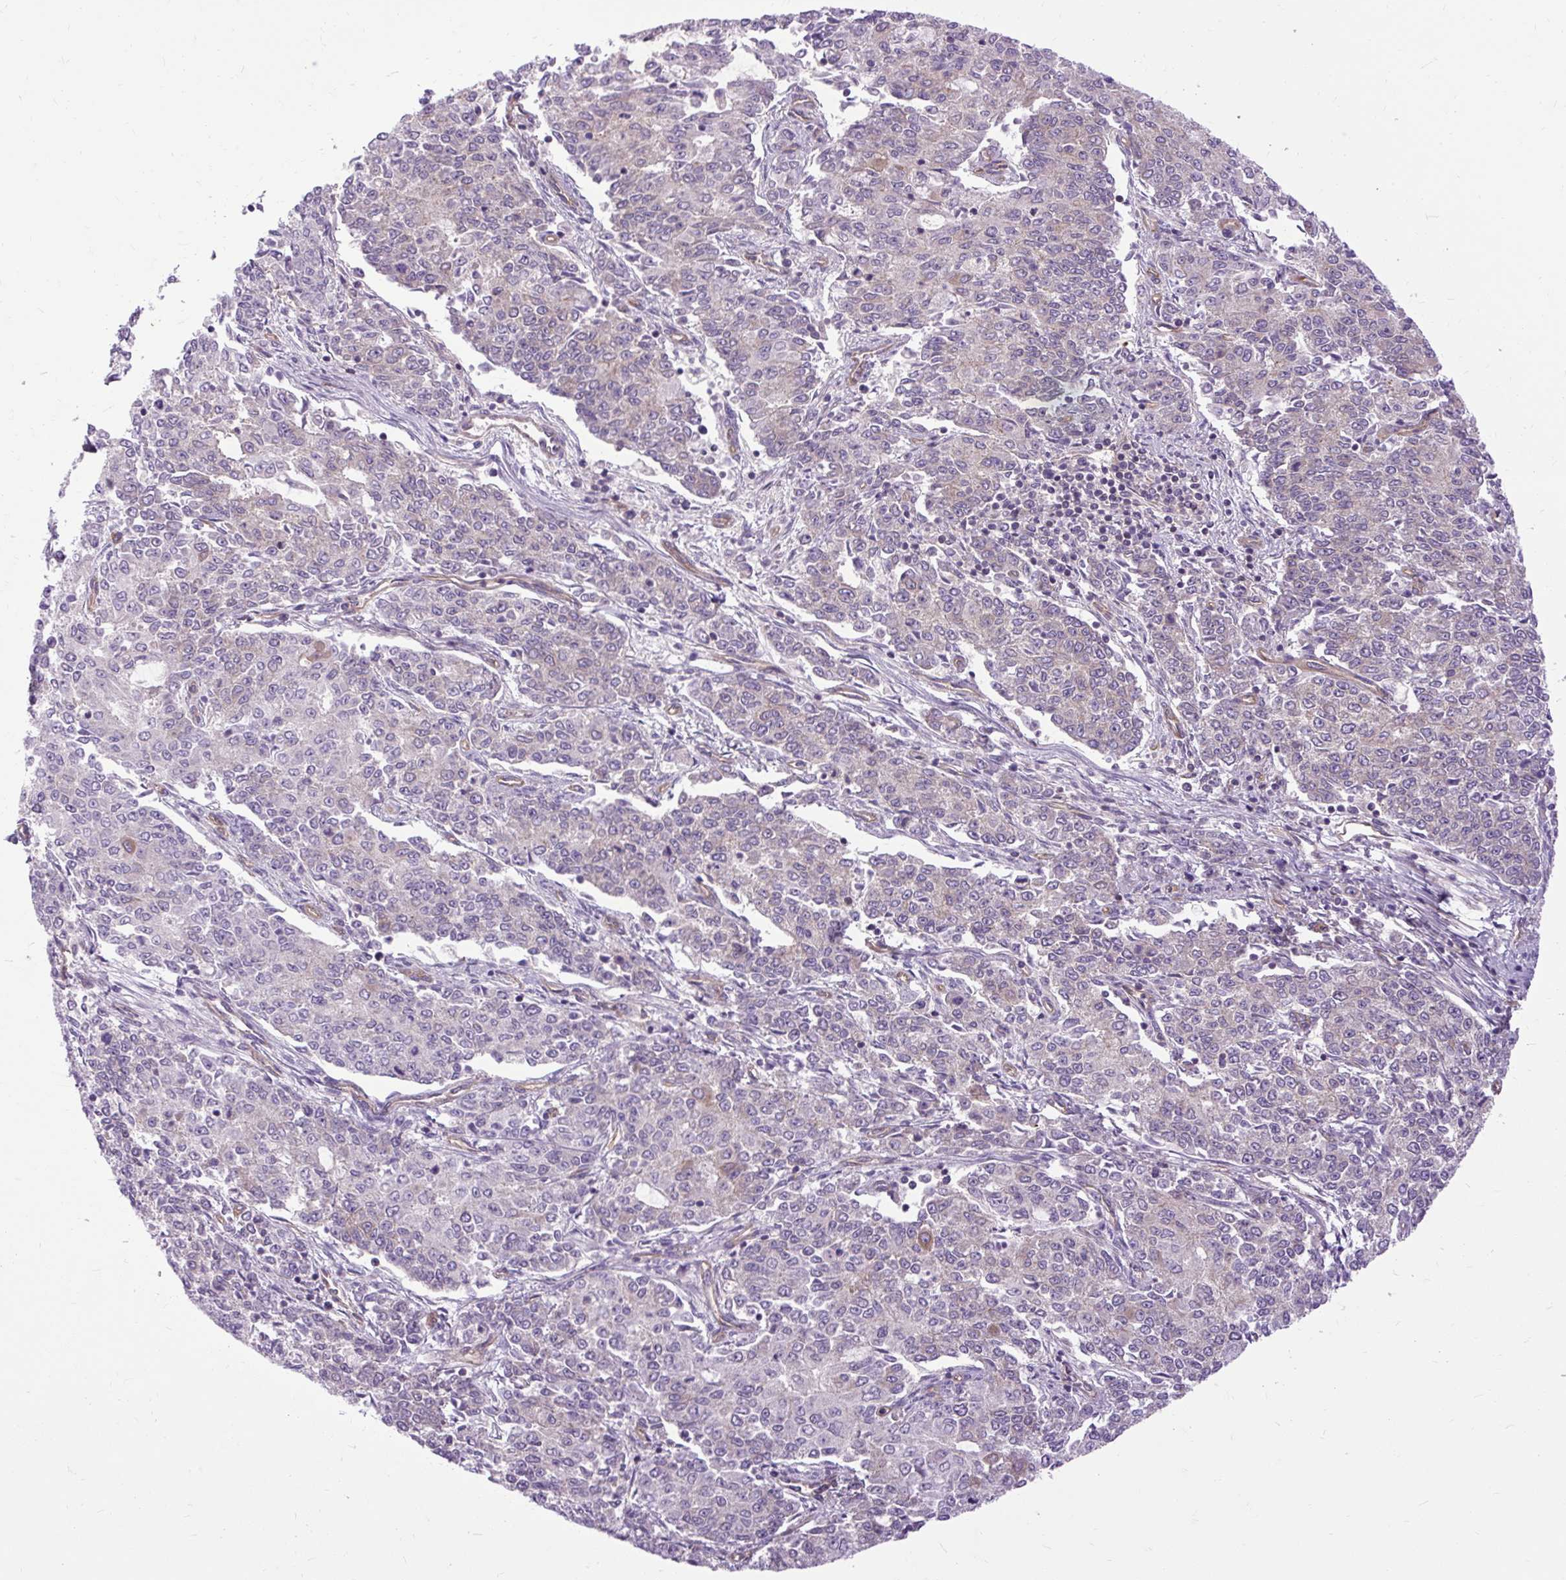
{"staining": {"intensity": "negative", "quantity": "none", "location": "none"}, "tissue": "endometrial cancer", "cell_type": "Tumor cells", "image_type": "cancer", "snomed": [{"axis": "morphology", "description": "Adenocarcinoma, NOS"}, {"axis": "topography", "description": "Endometrium"}], "caption": "The image exhibits no staining of tumor cells in endometrial cancer.", "gene": "CCDC93", "patient": {"sex": "female", "age": 50}}